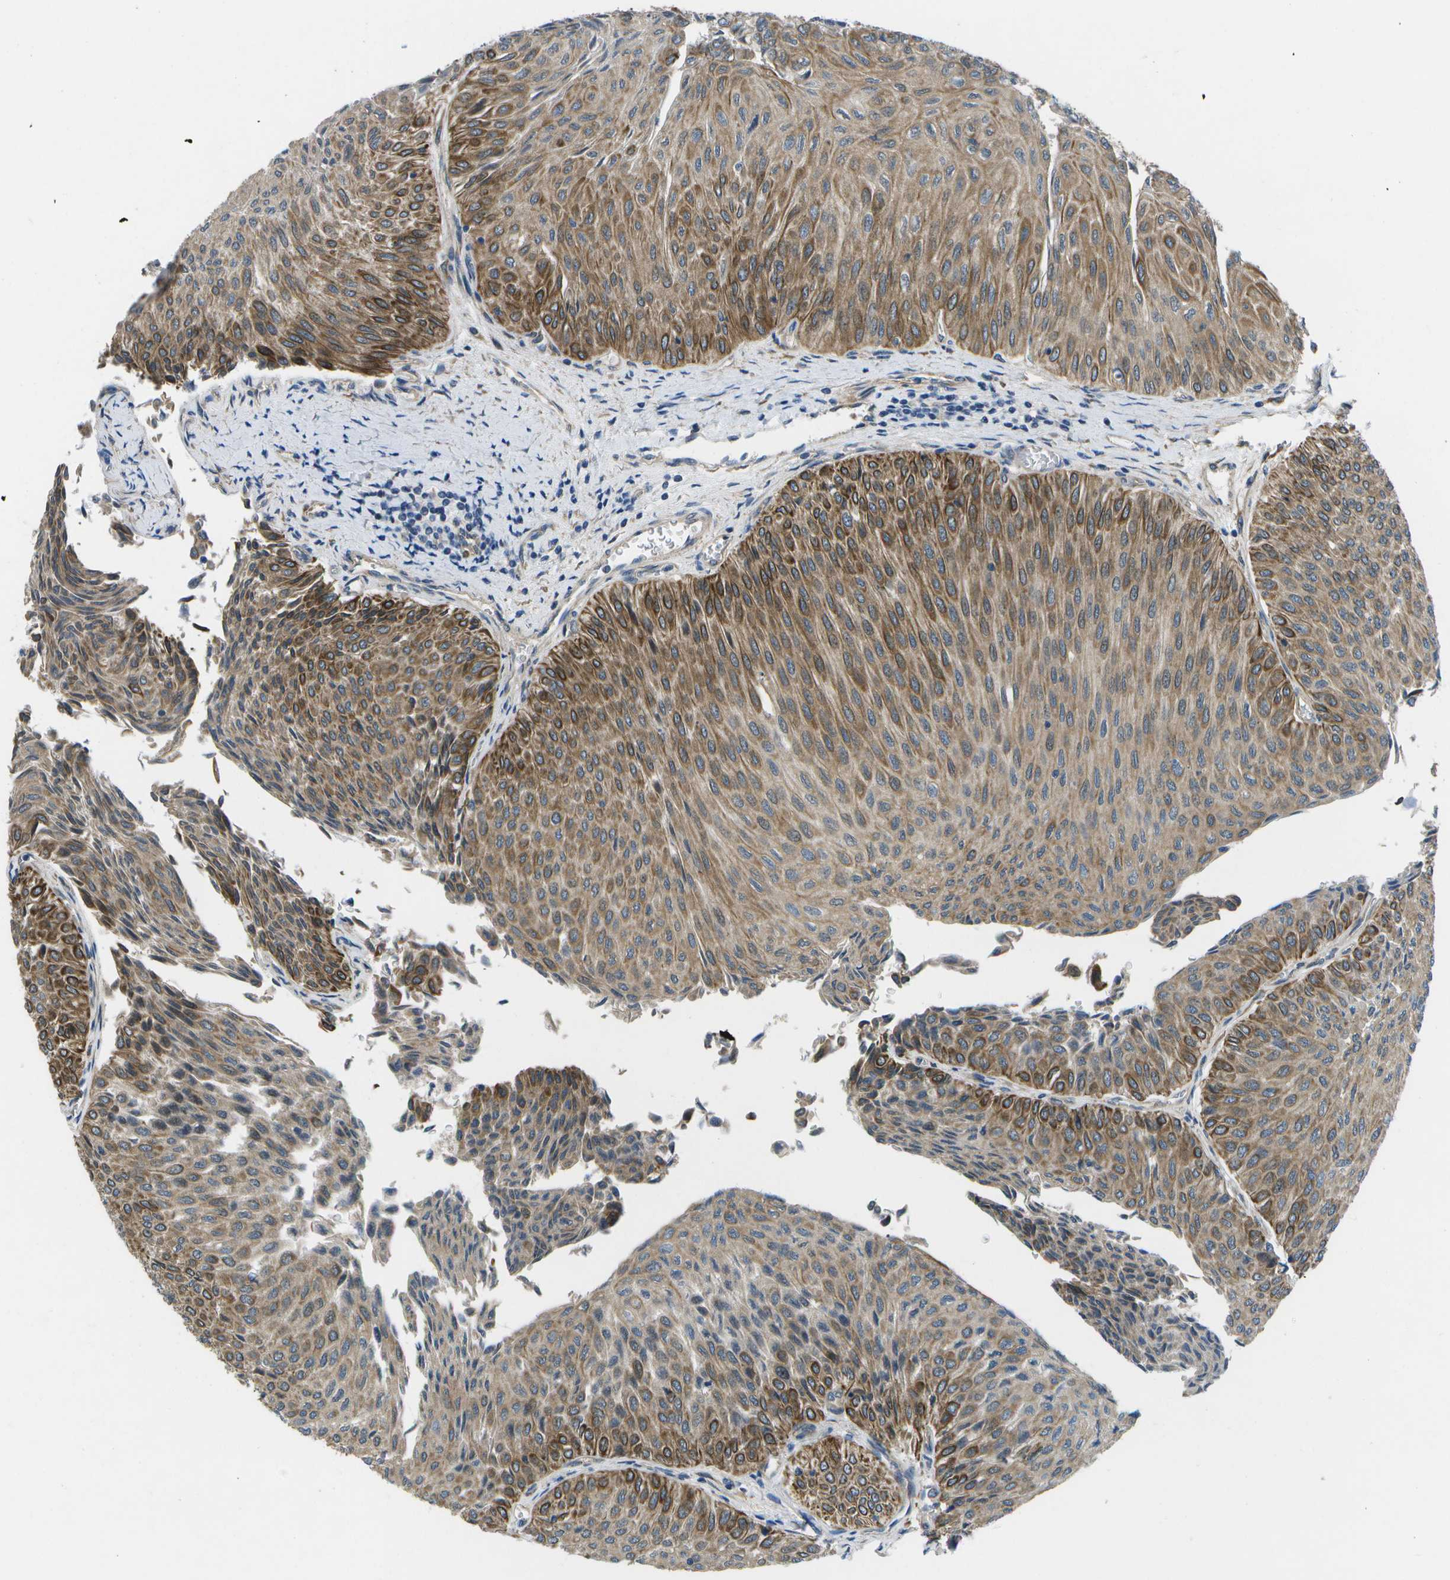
{"staining": {"intensity": "moderate", "quantity": ">75%", "location": "cytoplasmic/membranous"}, "tissue": "urothelial cancer", "cell_type": "Tumor cells", "image_type": "cancer", "snomed": [{"axis": "morphology", "description": "Urothelial carcinoma, Low grade"}, {"axis": "topography", "description": "Urinary bladder"}], "caption": "This is a micrograph of IHC staining of urothelial cancer, which shows moderate positivity in the cytoplasmic/membranous of tumor cells.", "gene": "P3H1", "patient": {"sex": "male", "age": 78}}